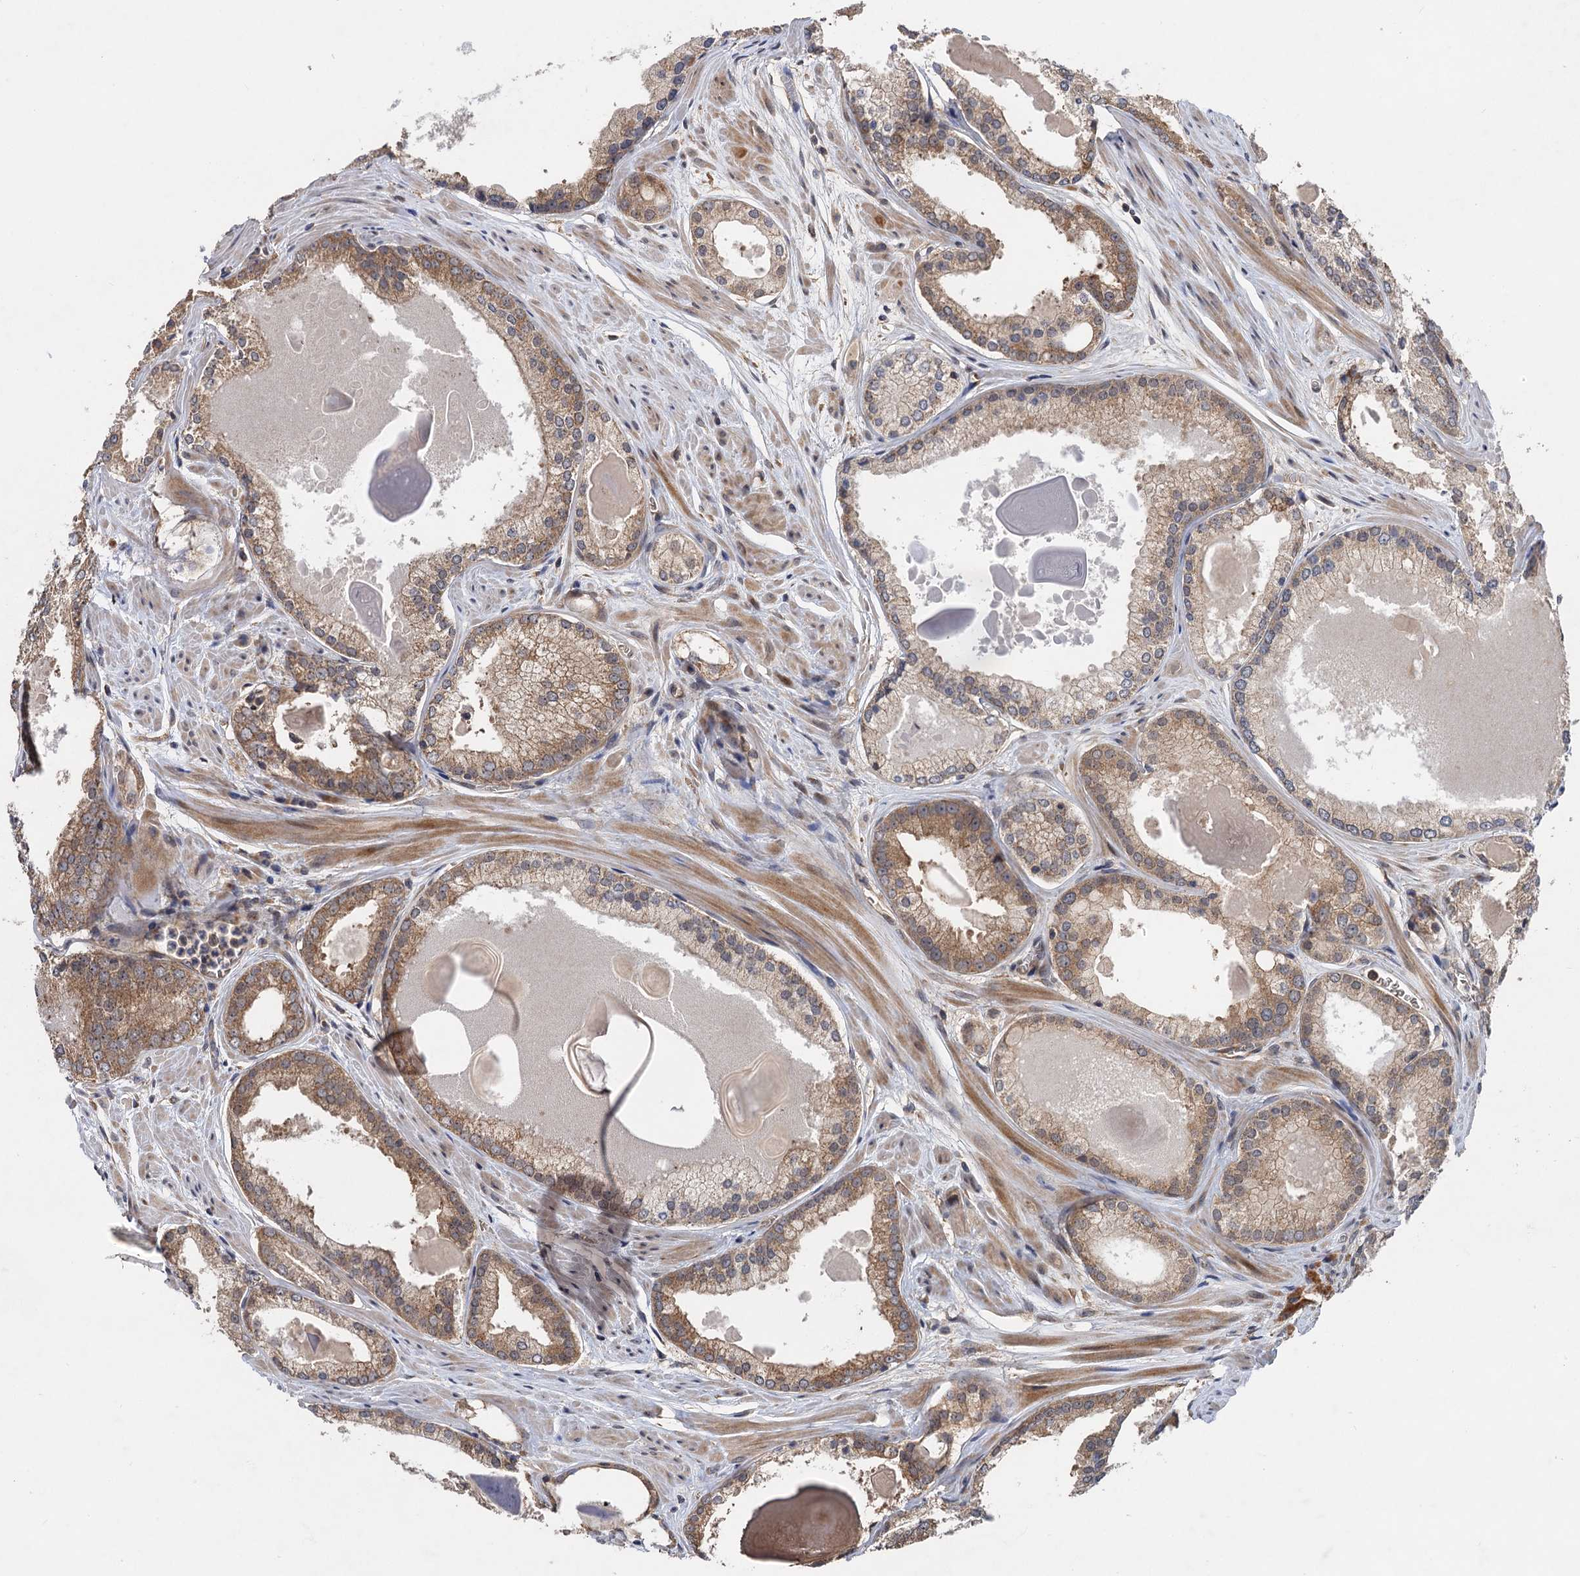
{"staining": {"intensity": "moderate", "quantity": ">75%", "location": "cytoplasmic/membranous"}, "tissue": "prostate cancer", "cell_type": "Tumor cells", "image_type": "cancer", "snomed": [{"axis": "morphology", "description": "Adenocarcinoma, Low grade"}, {"axis": "topography", "description": "Prostate"}], "caption": "Prostate cancer stained for a protein exhibits moderate cytoplasmic/membranous positivity in tumor cells.", "gene": "SNX32", "patient": {"sex": "male", "age": 54}}